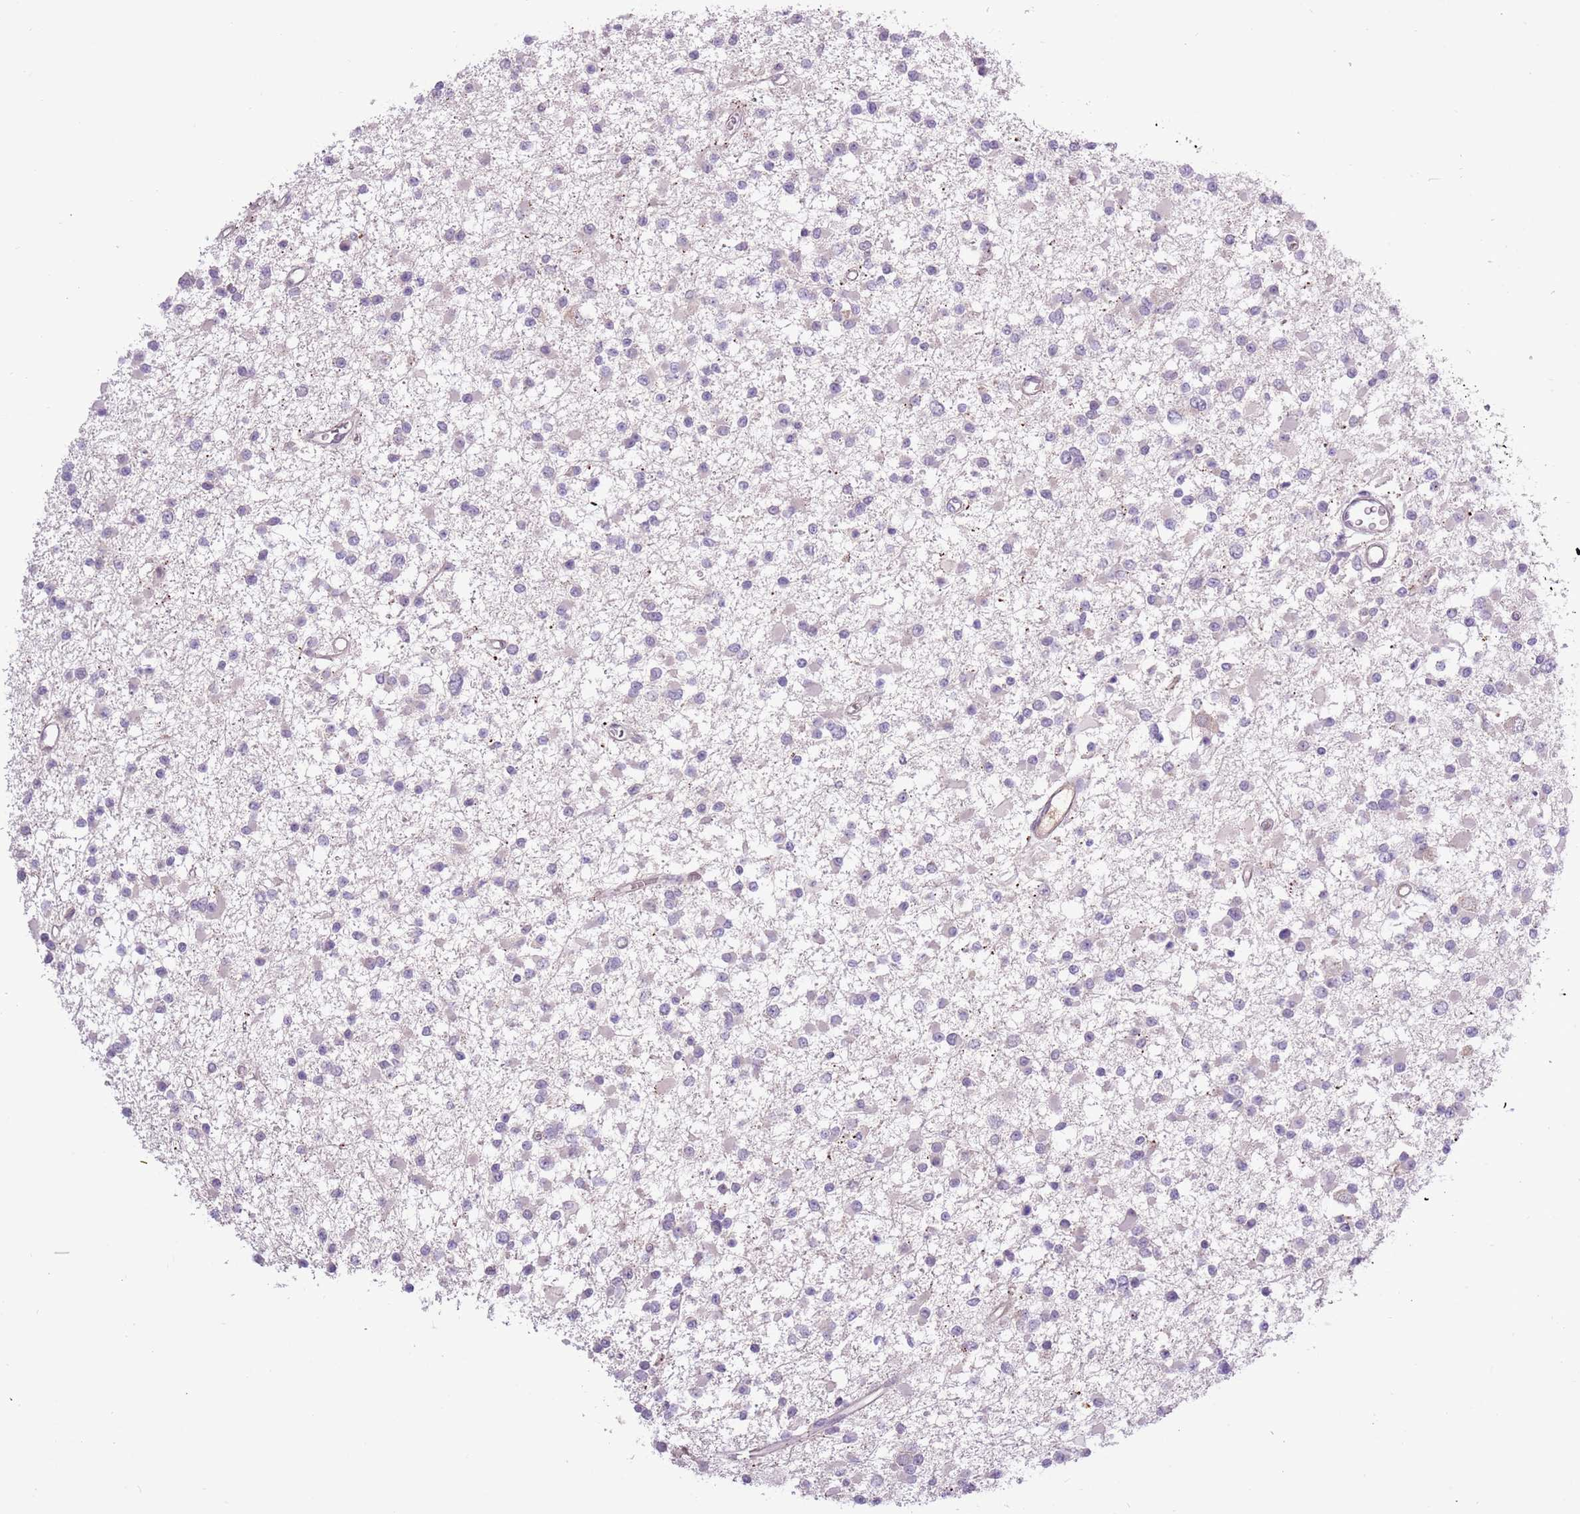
{"staining": {"intensity": "negative", "quantity": "none", "location": "none"}, "tissue": "glioma", "cell_type": "Tumor cells", "image_type": "cancer", "snomed": [{"axis": "morphology", "description": "Glioma, malignant, Low grade"}, {"axis": "topography", "description": "Brain"}], "caption": "Histopathology image shows no significant protein positivity in tumor cells of malignant glioma (low-grade). (Brightfield microscopy of DAB IHC at high magnification).", "gene": "SHROOM3", "patient": {"sex": "female", "age": 22}}